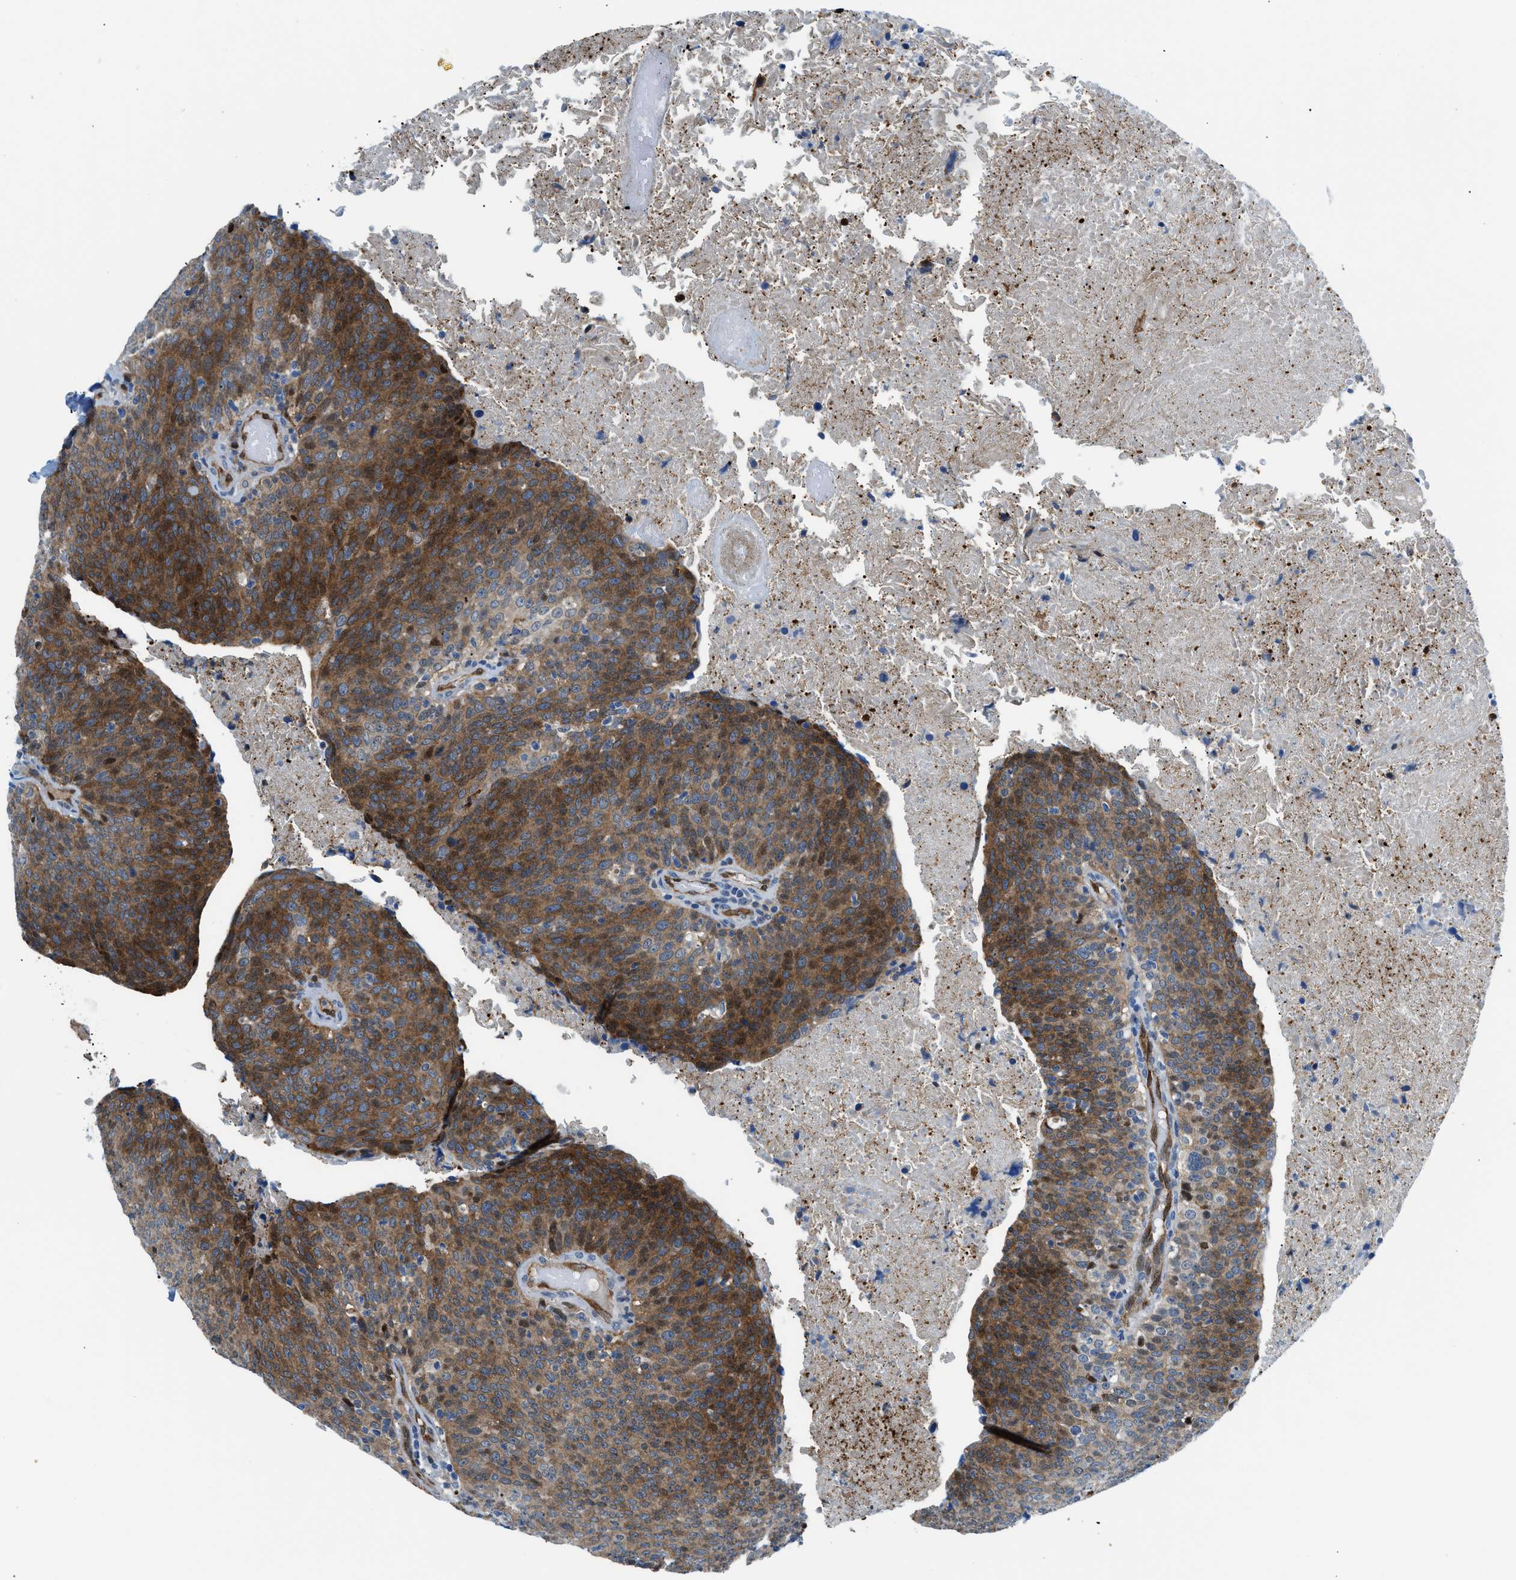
{"staining": {"intensity": "moderate", "quantity": "25%-75%", "location": "cytoplasmic/membranous,nuclear"}, "tissue": "head and neck cancer", "cell_type": "Tumor cells", "image_type": "cancer", "snomed": [{"axis": "morphology", "description": "Squamous cell carcinoma, NOS"}, {"axis": "morphology", "description": "Squamous cell carcinoma, metastatic, NOS"}, {"axis": "topography", "description": "Lymph node"}, {"axis": "topography", "description": "Head-Neck"}], "caption": "IHC histopathology image of head and neck cancer (metastatic squamous cell carcinoma) stained for a protein (brown), which reveals medium levels of moderate cytoplasmic/membranous and nuclear positivity in approximately 25%-75% of tumor cells.", "gene": "YWHAE", "patient": {"sex": "male", "age": 62}}